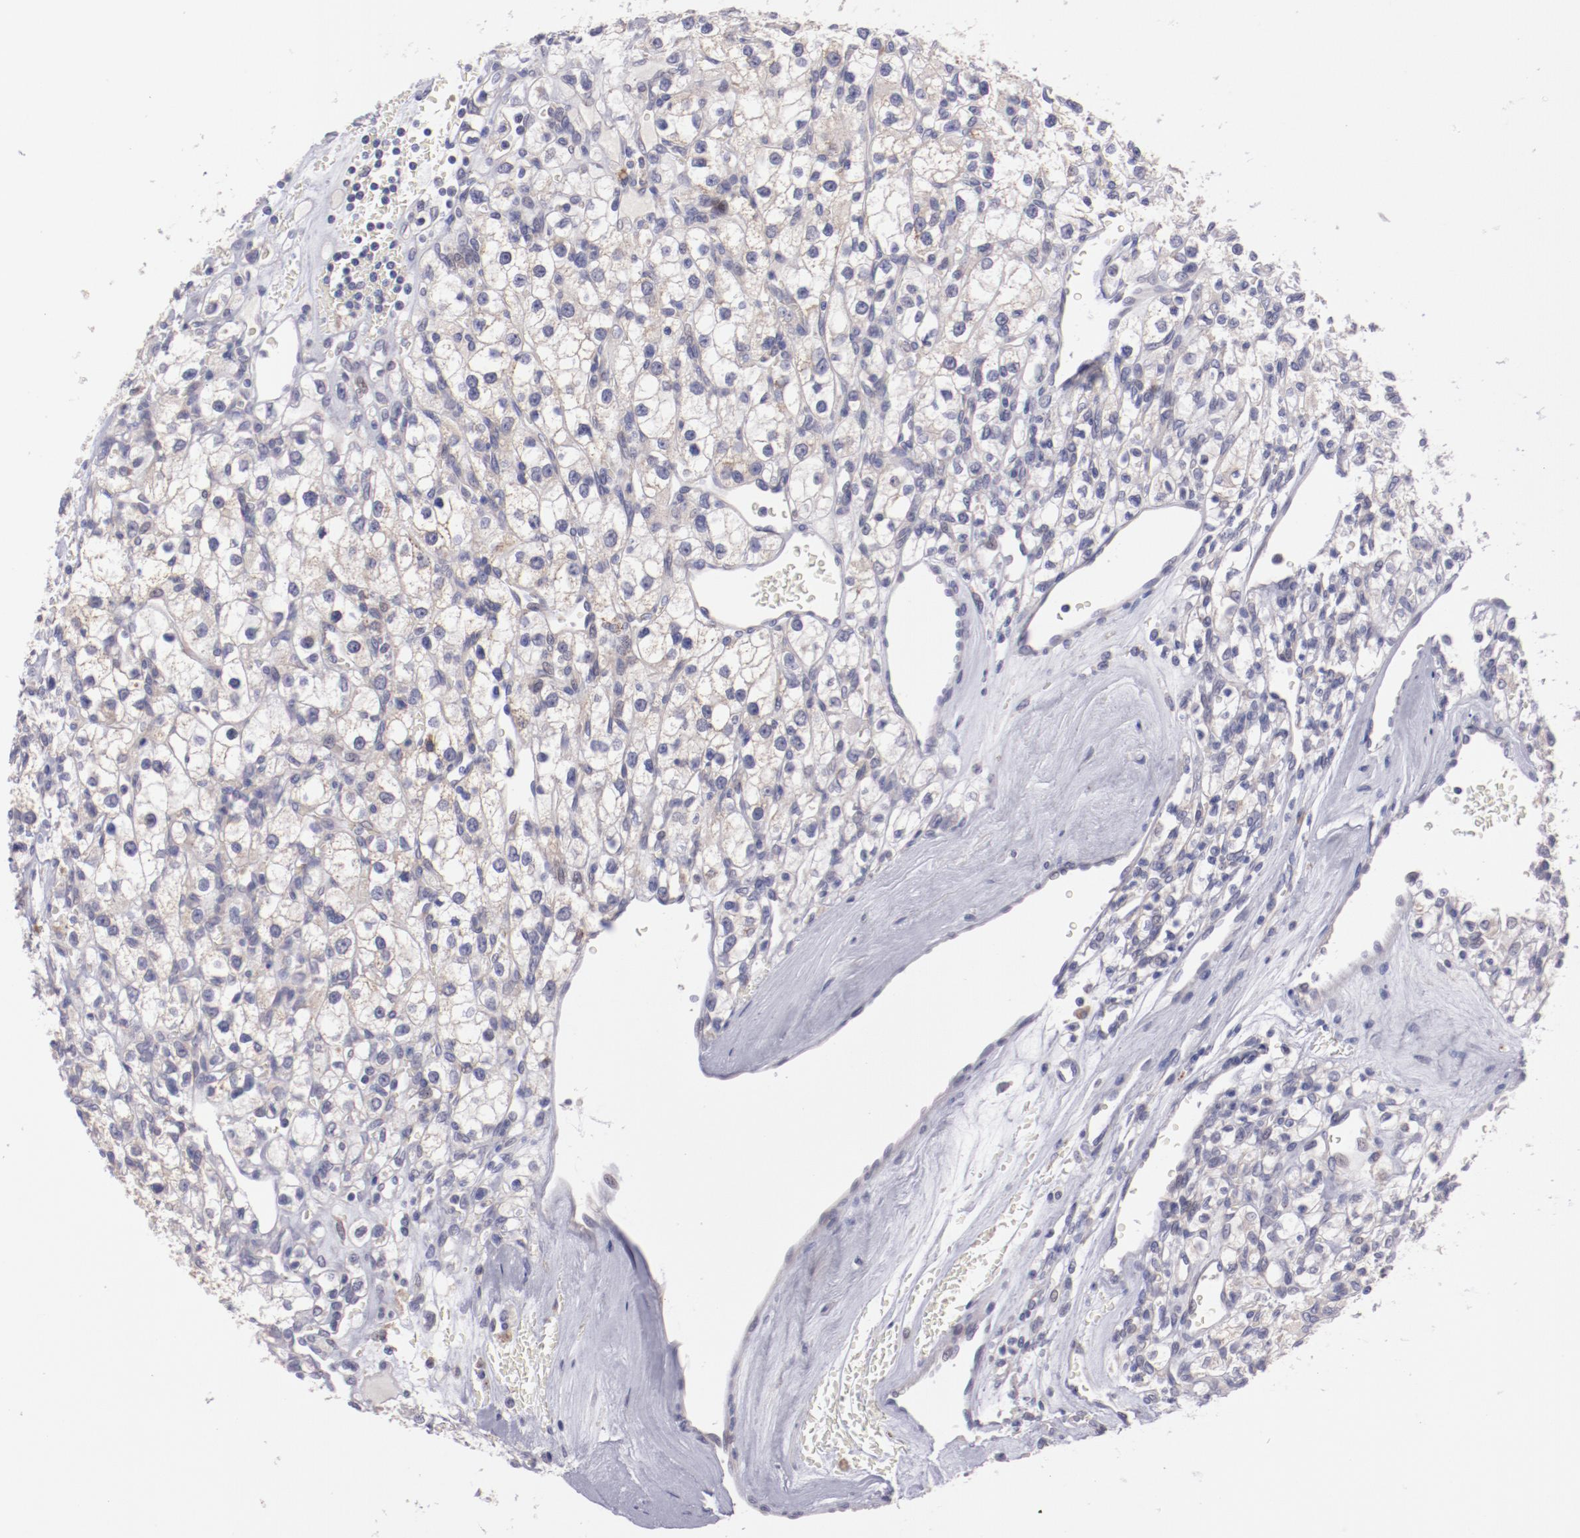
{"staining": {"intensity": "negative", "quantity": "none", "location": "none"}, "tissue": "renal cancer", "cell_type": "Tumor cells", "image_type": "cancer", "snomed": [{"axis": "morphology", "description": "Adenocarcinoma, NOS"}, {"axis": "topography", "description": "Kidney"}], "caption": "Human renal adenocarcinoma stained for a protein using immunohistochemistry shows no staining in tumor cells.", "gene": "TRAF3", "patient": {"sex": "female", "age": 62}}